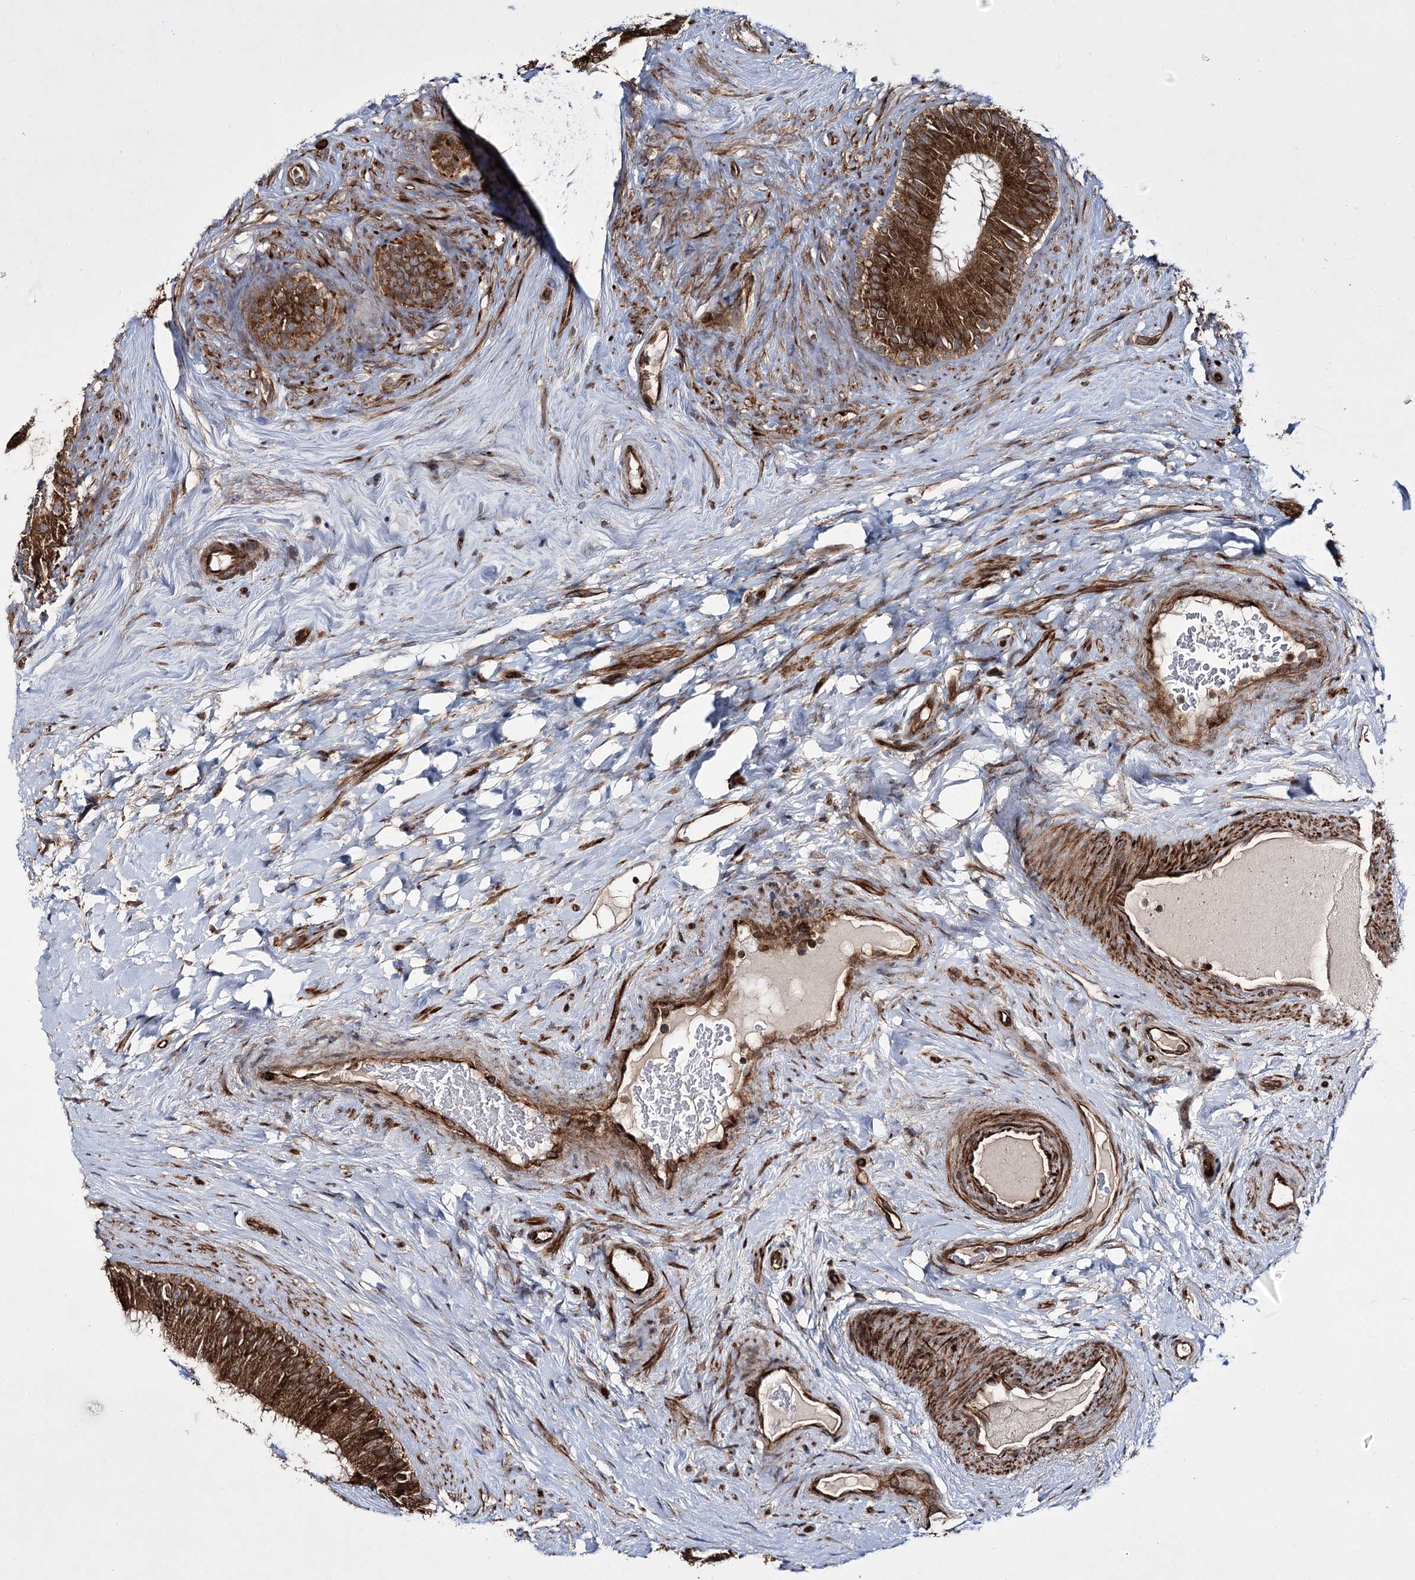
{"staining": {"intensity": "strong", "quantity": ">75%", "location": "cytoplasmic/membranous"}, "tissue": "epididymis", "cell_type": "Glandular cells", "image_type": "normal", "snomed": [{"axis": "morphology", "description": "Normal tissue, NOS"}, {"axis": "topography", "description": "Epididymis"}], "caption": "Brown immunohistochemical staining in benign epididymis displays strong cytoplasmic/membranous positivity in about >75% of glandular cells. (IHC, brightfield microscopy, high magnification).", "gene": "HECTD2", "patient": {"sex": "male", "age": 84}}